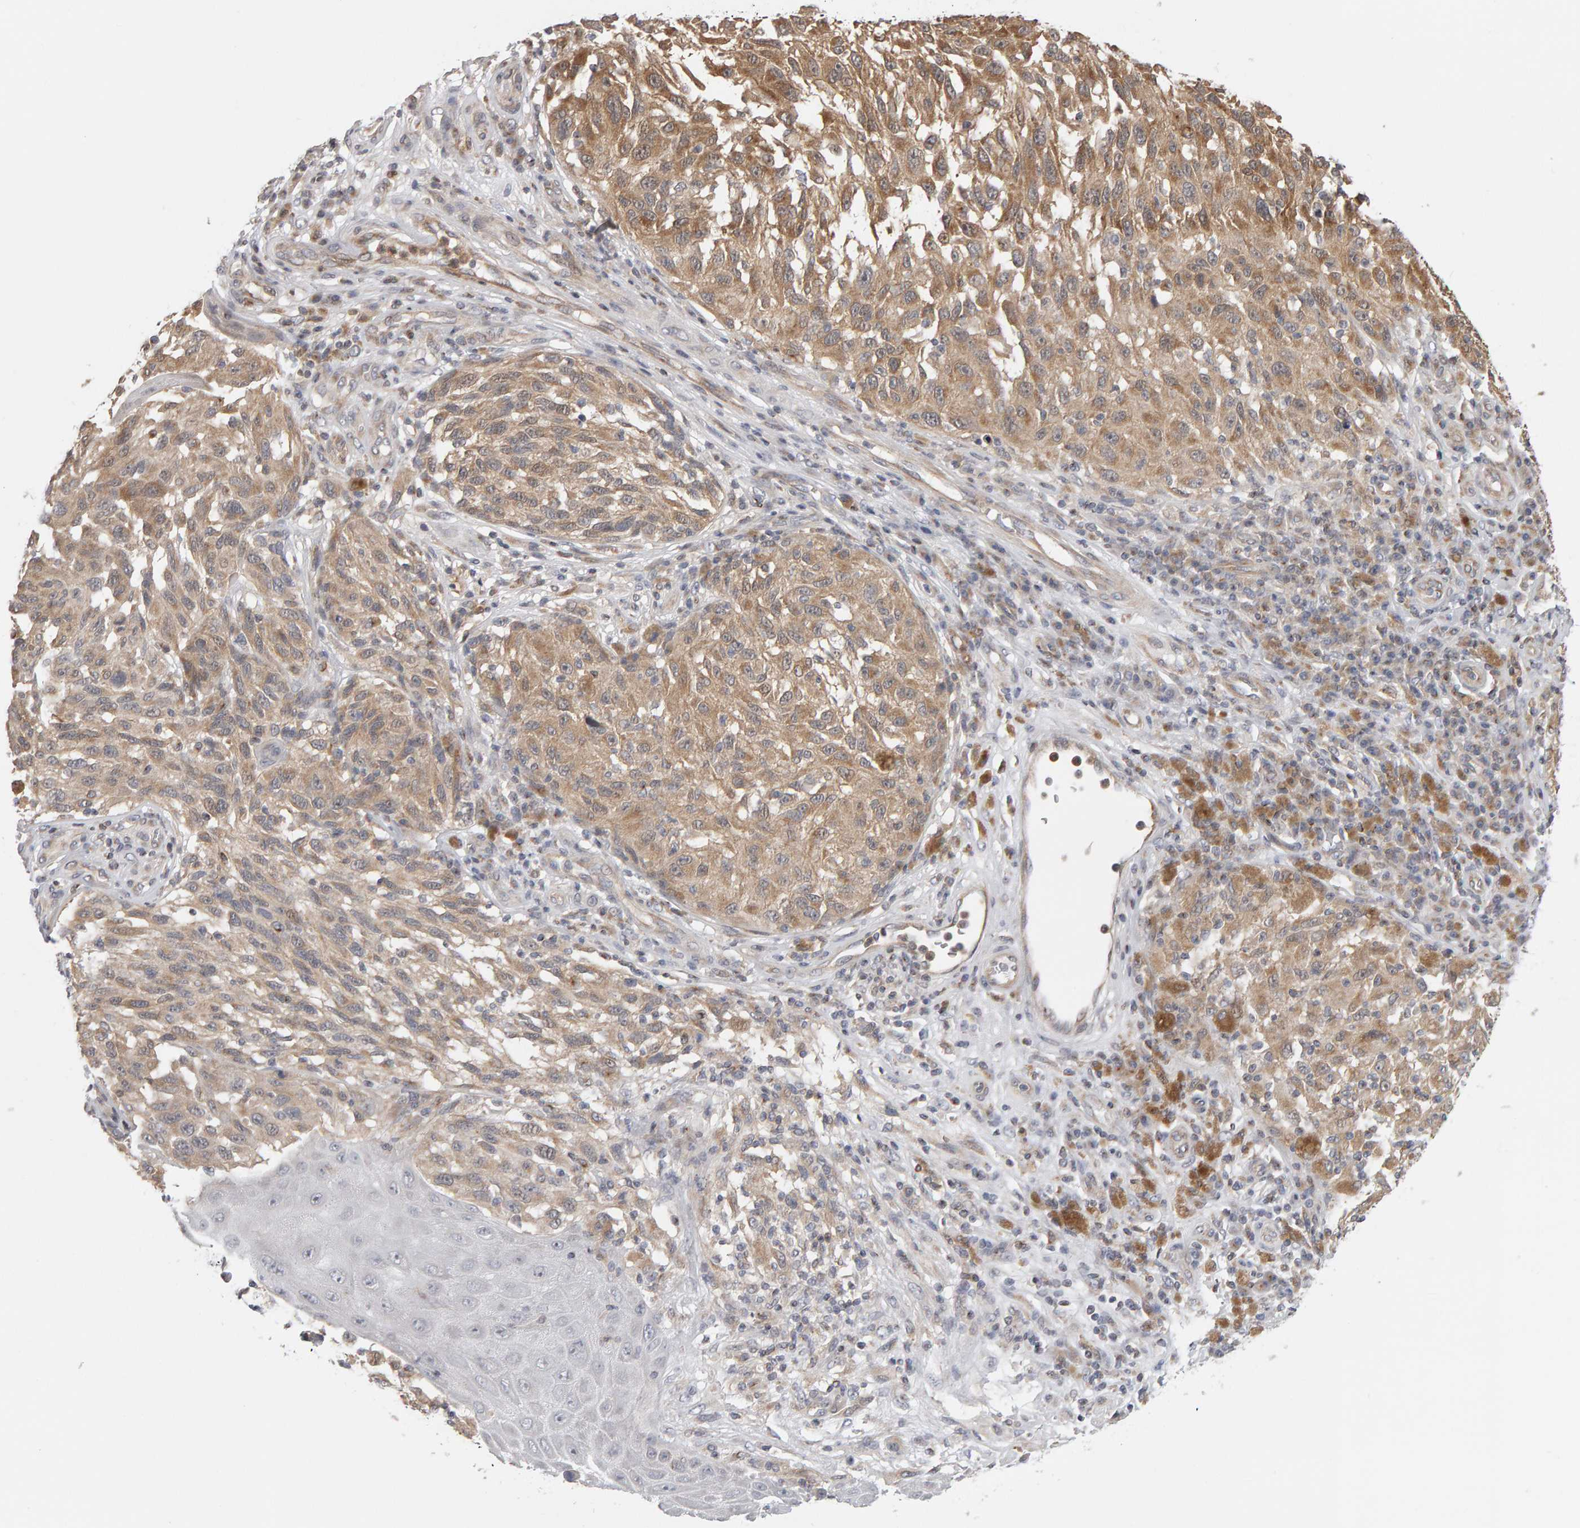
{"staining": {"intensity": "moderate", "quantity": ">75%", "location": "cytoplasmic/membranous"}, "tissue": "melanoma", "cell_type": "Tumor cells", "image_type": "cancer", "snomed": [{"axis": "morphology", "description": "Malignant melanoma, NOS"}, {"axis": "topography", "description": "Skin"}], "caption": "This is a photomicrograph of immunohistochemistry staining of melanoma, which shows moderate expression in the cytoplasmic/membranous of tumor cells.", "gene": "MSRA", "patient": {"sex": "female", "age": 73}}